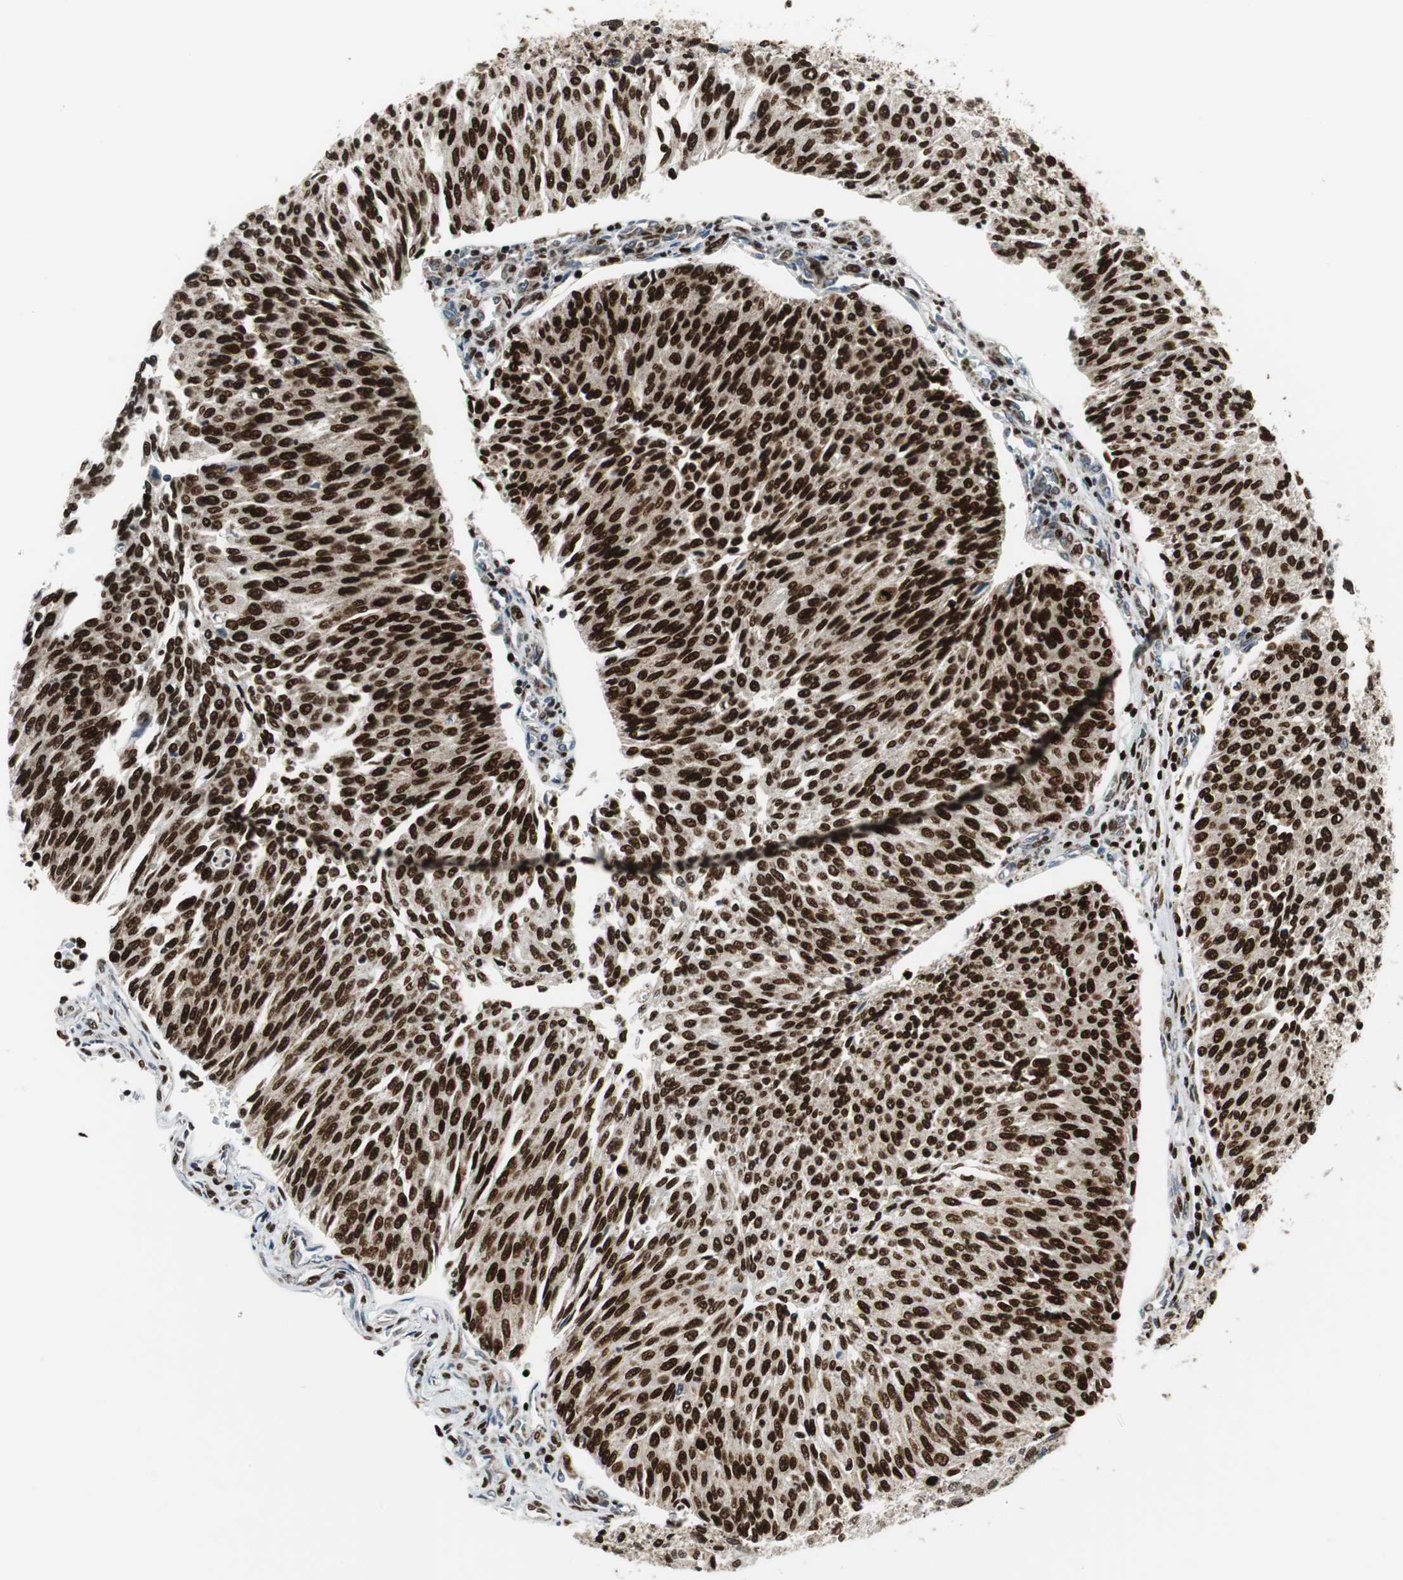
{"staining": {"intensity": "strong", "quantity": ">75%", "location": "nuclear"}, "tissue": "urothelial cancer", "cell_type": "Tumor cells", "image_type": "cancer", "snomed": [{"axis": "morphology", "description": "Urothelial carcinoma, Low grade"}, {"axis": "topography", "description": "Urinary bladder"}], "caption": "The histopathology image demonstrates a brown stain indicating the presence of a protein in the nuclear of tumor cells in urothelial carcinoma (low-grade).", "gene": "HDAC1", "patient": {"sex": "female", "age": 79}}